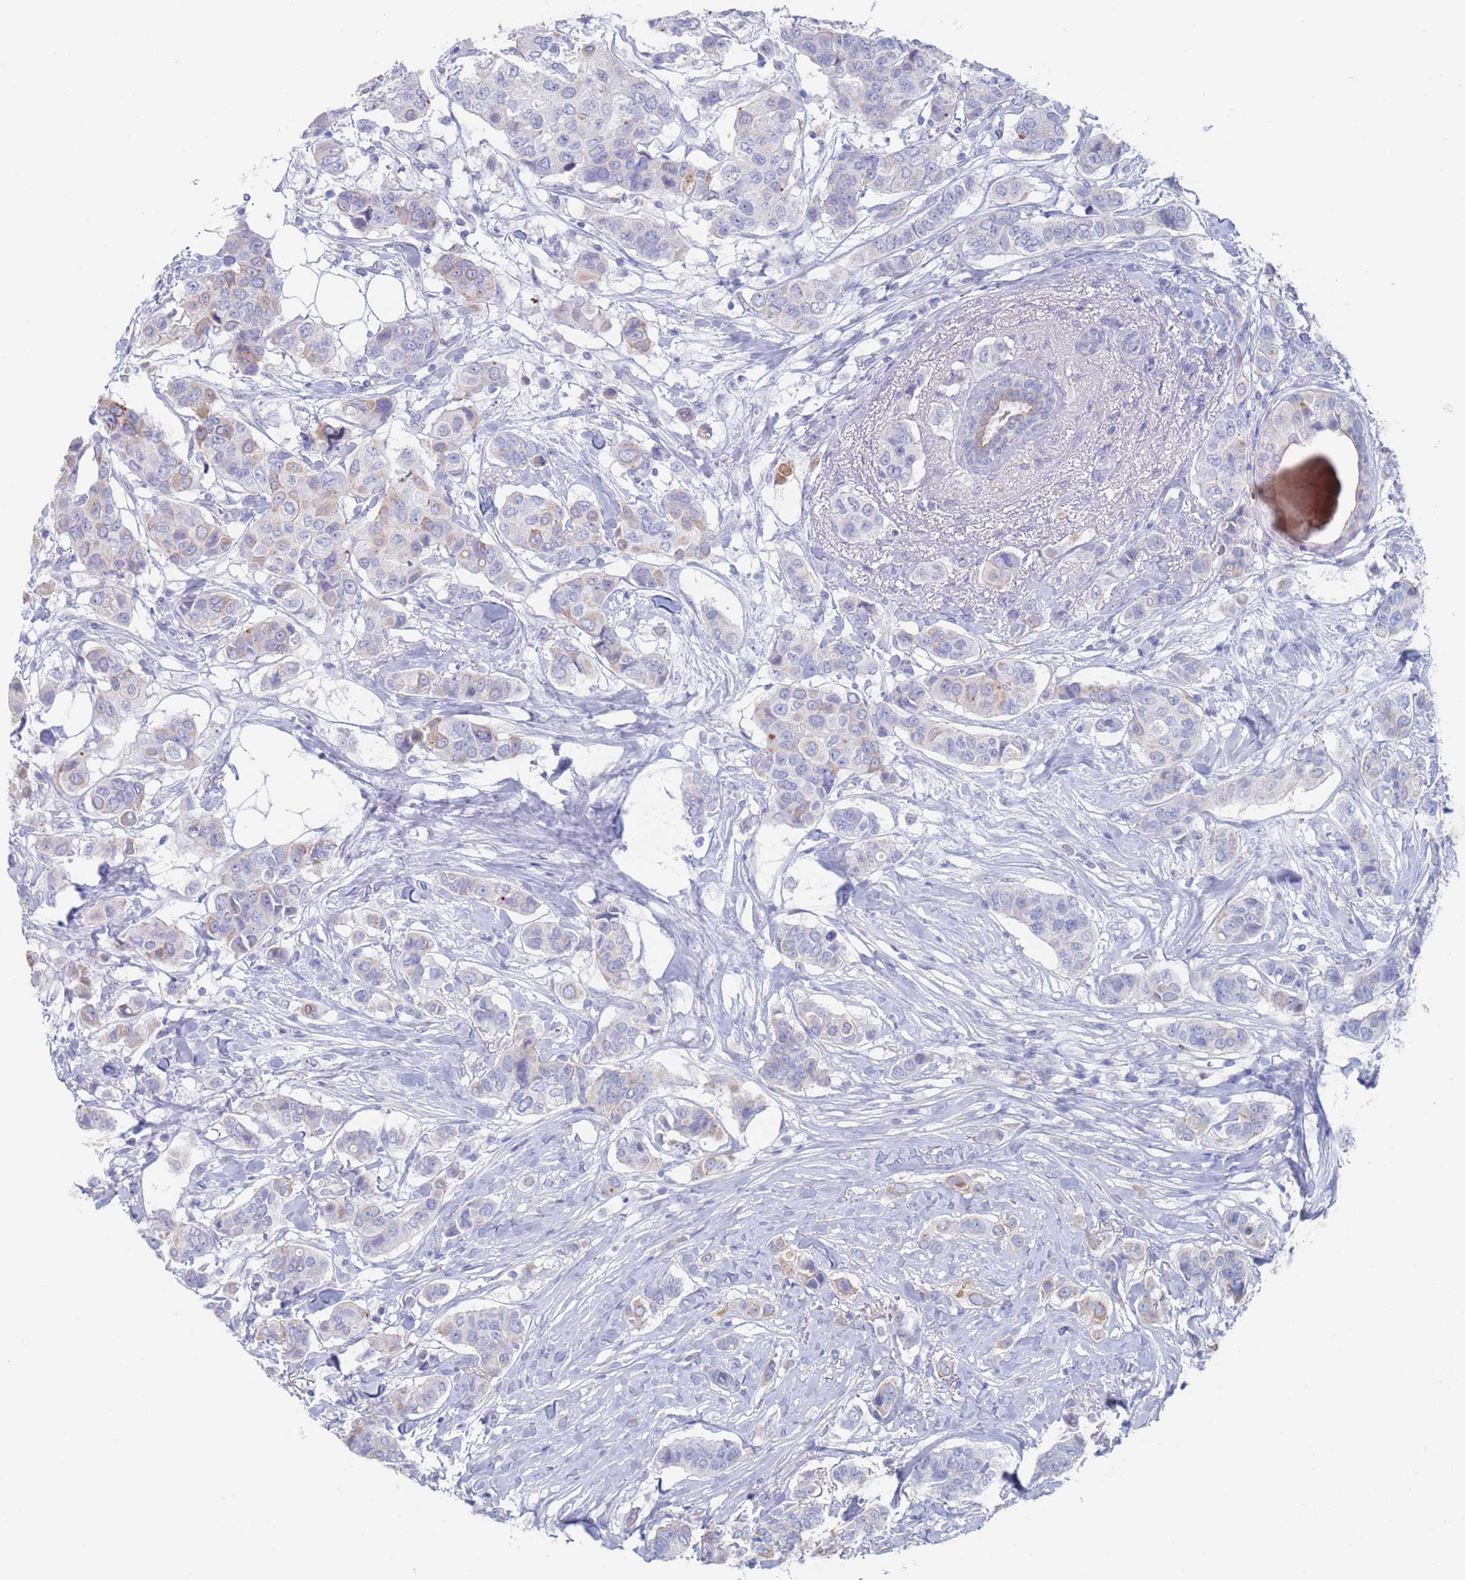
{"staining": {"intensity": "negative", "quantity": "none", "location": "none"}, "tissue": "breast cancer", "cell_type": "Tumor cells", "image_type": "cancer", "snomed": [{"axis": "morphology", "description": "Lobular carcinoma"}, {"axis": "topography", "description": "Breast"}], "caption": "Breast cancer was stained to show a protein in brown. There is no significant staining in tumor cells.", "gene": "FUCA1", "patient": {"sex": "female", "age": 51}}